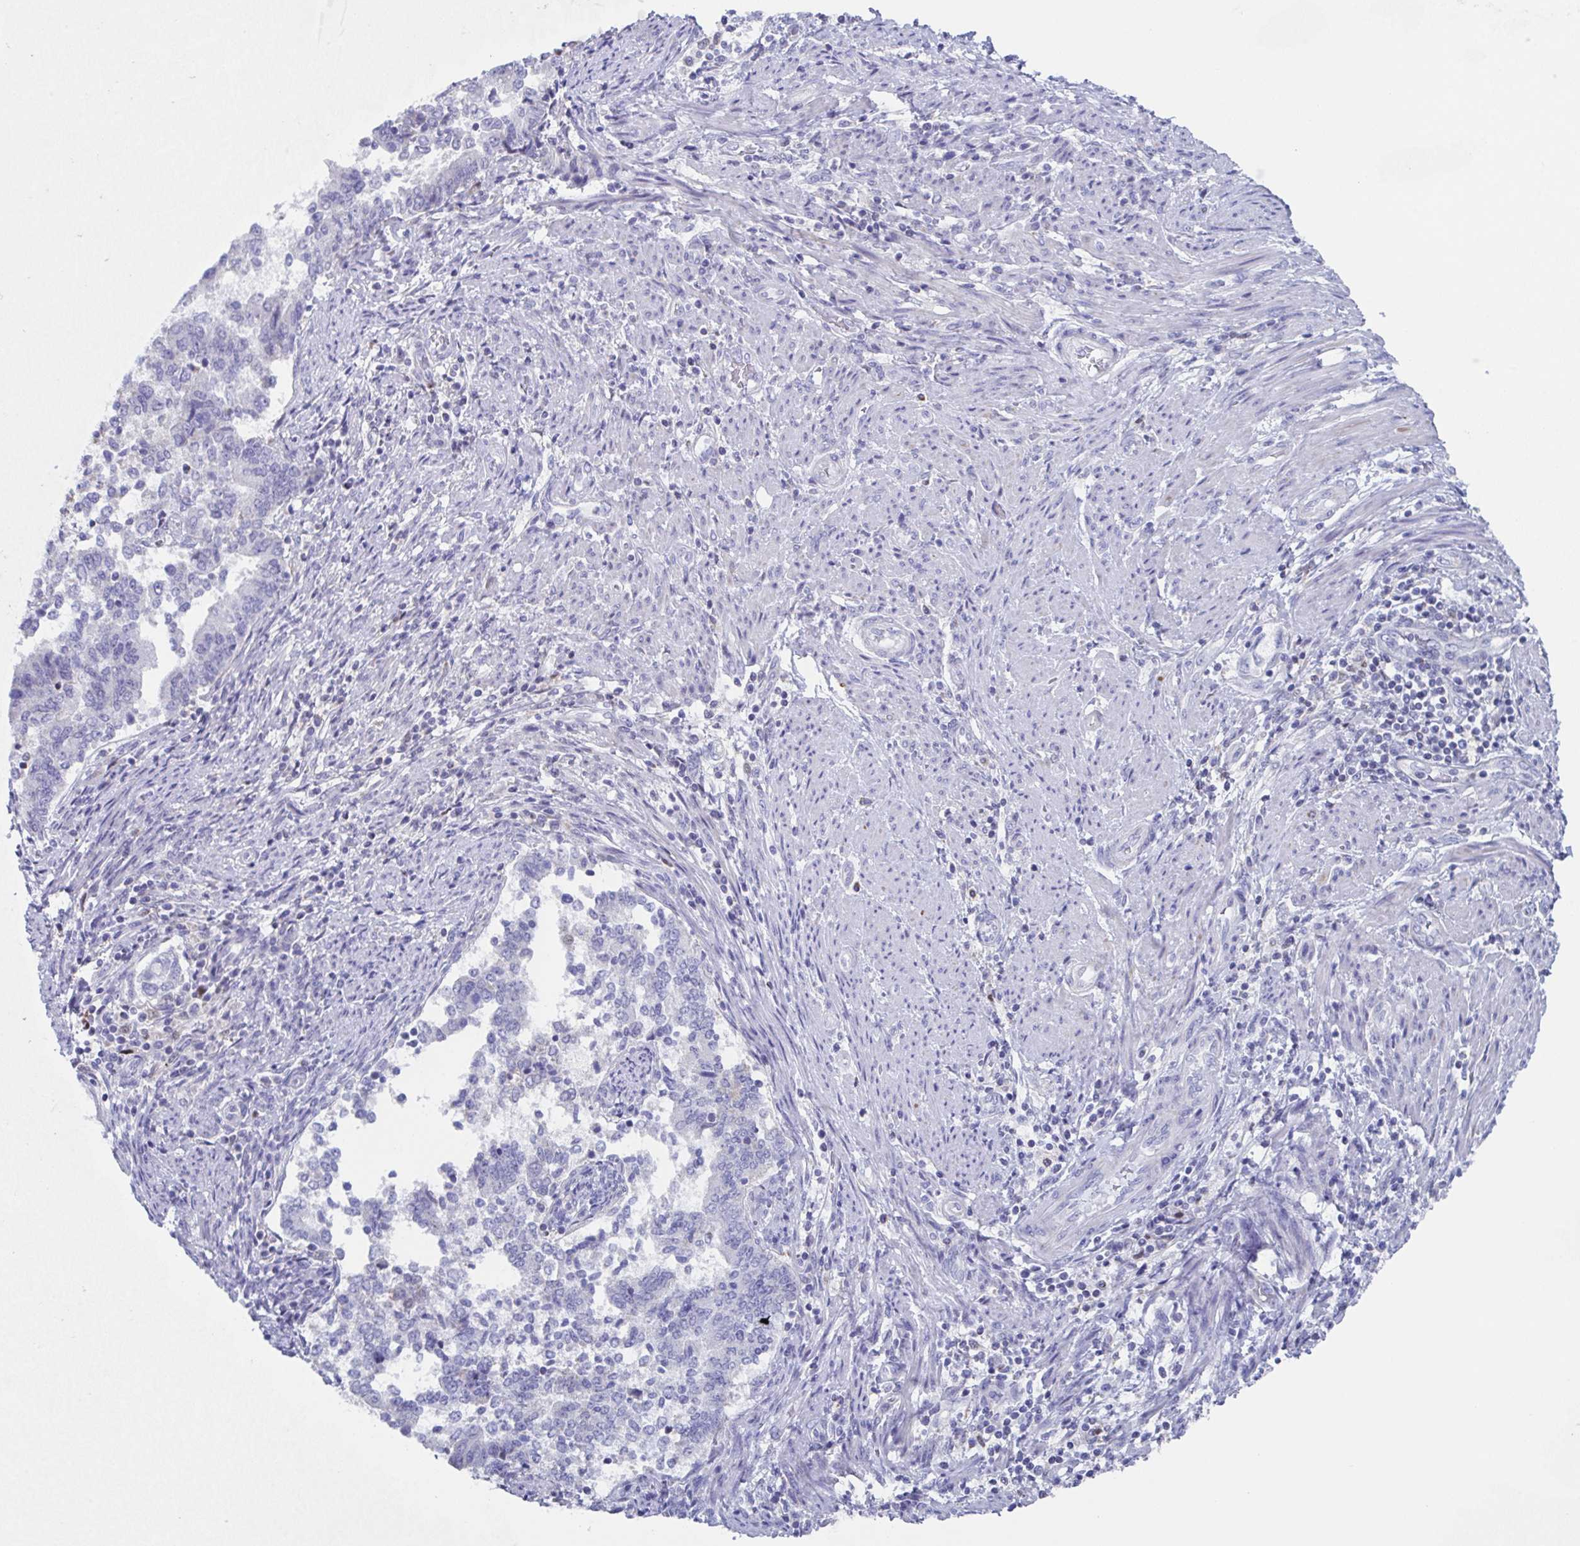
{"staining": {"intensity": "negative", "quantity": "none", "location": "none"}, "tissue": "endometrial cancer", "cell_type": "Tumor cells", "image_type": "cancer", "snomed": [{"axis": "morphology", "description": "Adenocarcinoma, NOS"}, {"axis": "topography", "description": "Endometrium"}], "caption": "The micrograph displays no significant expression in tumor cells of endometrial cancer (adenocarcinoma). The staining is performed using DAB (3,3'-diaminobenzidine) brown chromogen with nuclei counter-stained in using hematoxylin.", "gene": "PBOV1", "patient": {"sex": "female", "age": 65}}